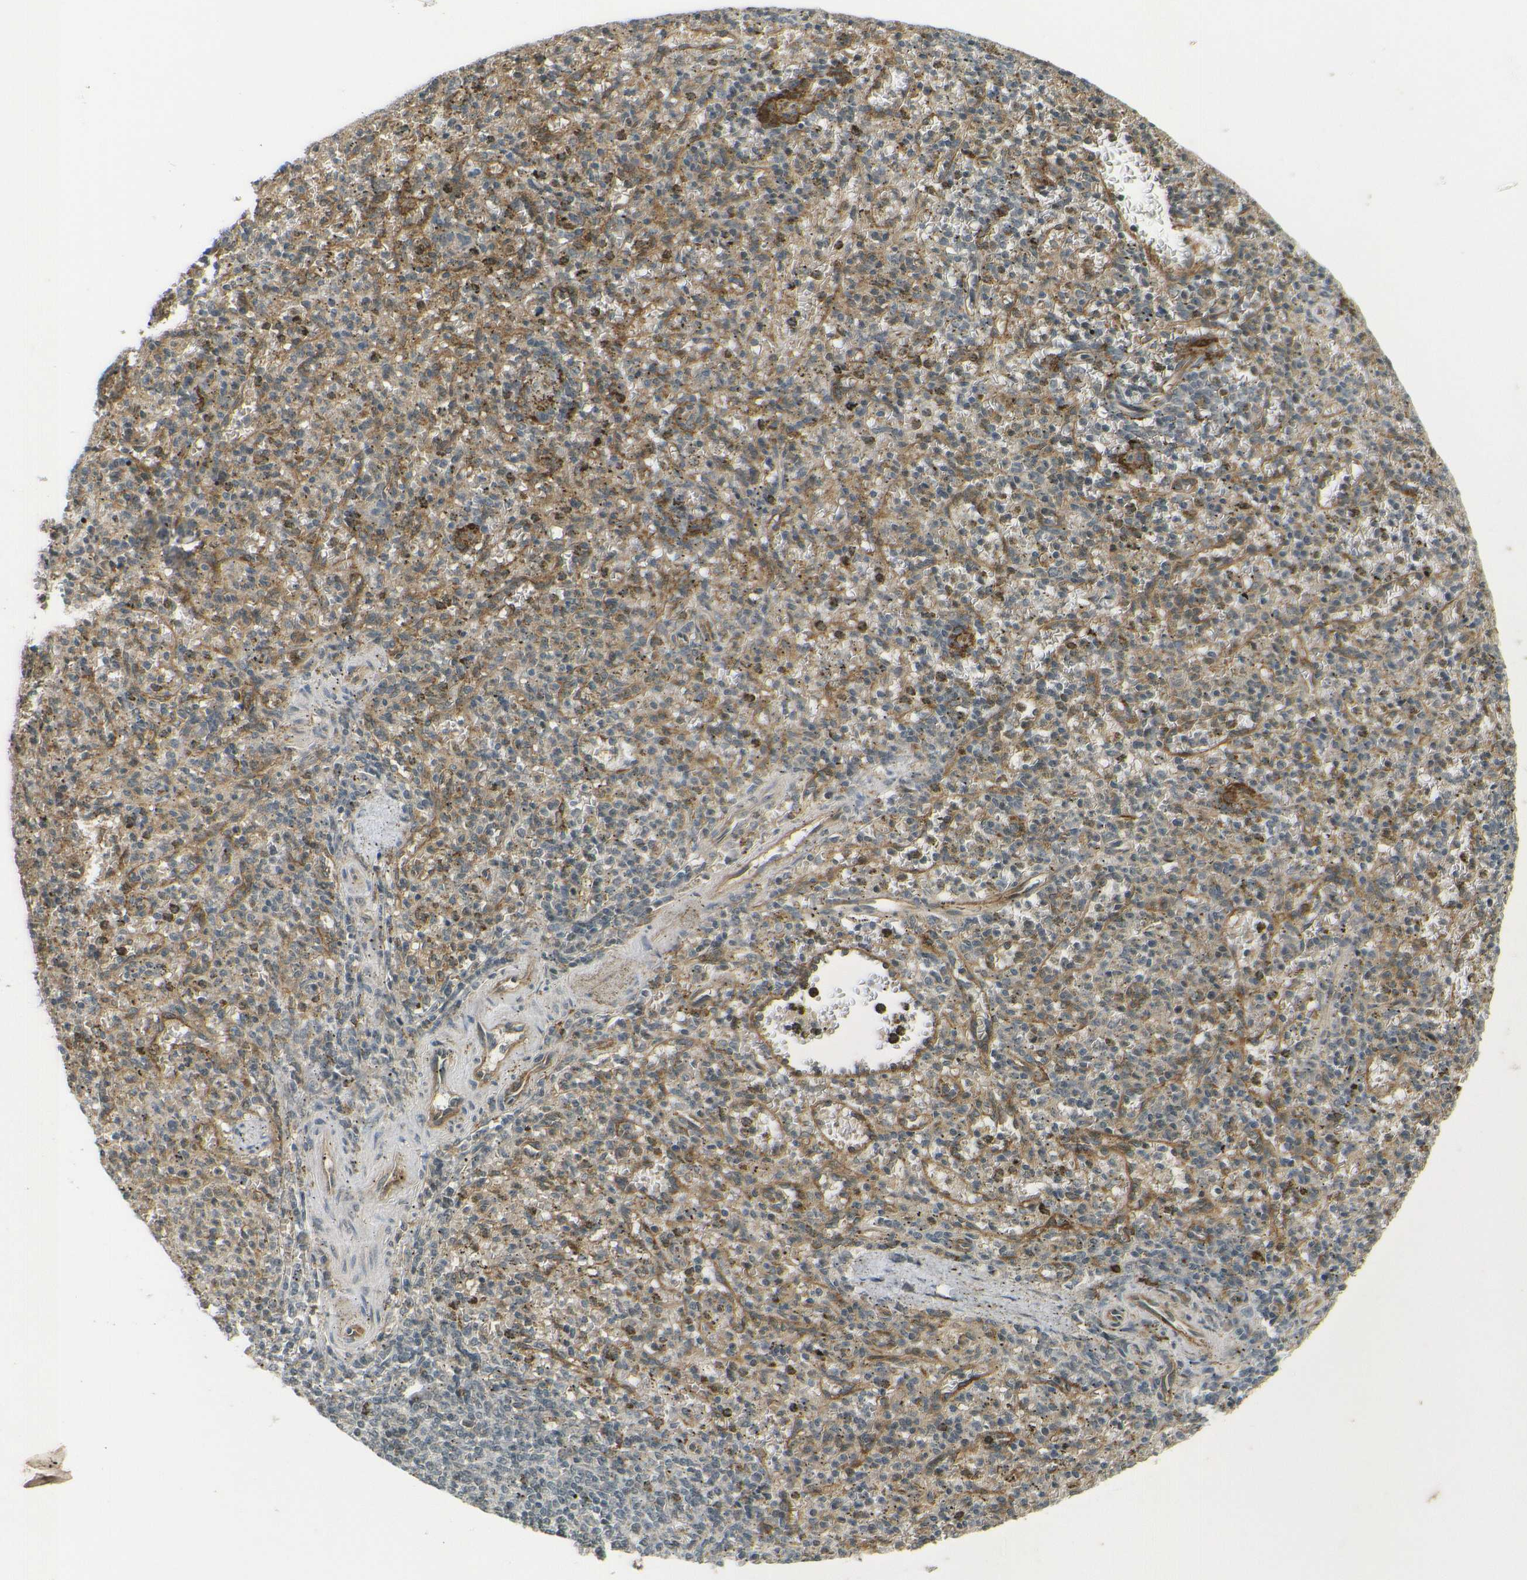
{"staining": {"intensity": "moderate", "quantity": ">75%", "location": "cytoplasmic/membranous"}, "tissue": "spleen", "cell_type": "Cells in red pulp", "image_type": "normal", "snomed": [{"axis": "morphology", "description": "Normal tissue, NOS"}, {"axis": "topography", "description": "Spleen"}], "caption": "Spleen stained with DAB immunohistochemistry (IHC) exhibits medium levels of moderate cytoplasmic/membranous staining in approximately >75% of cells in red pulp.", "gene": "DAB2", "patient": {"sex": "male", "age": 72}}